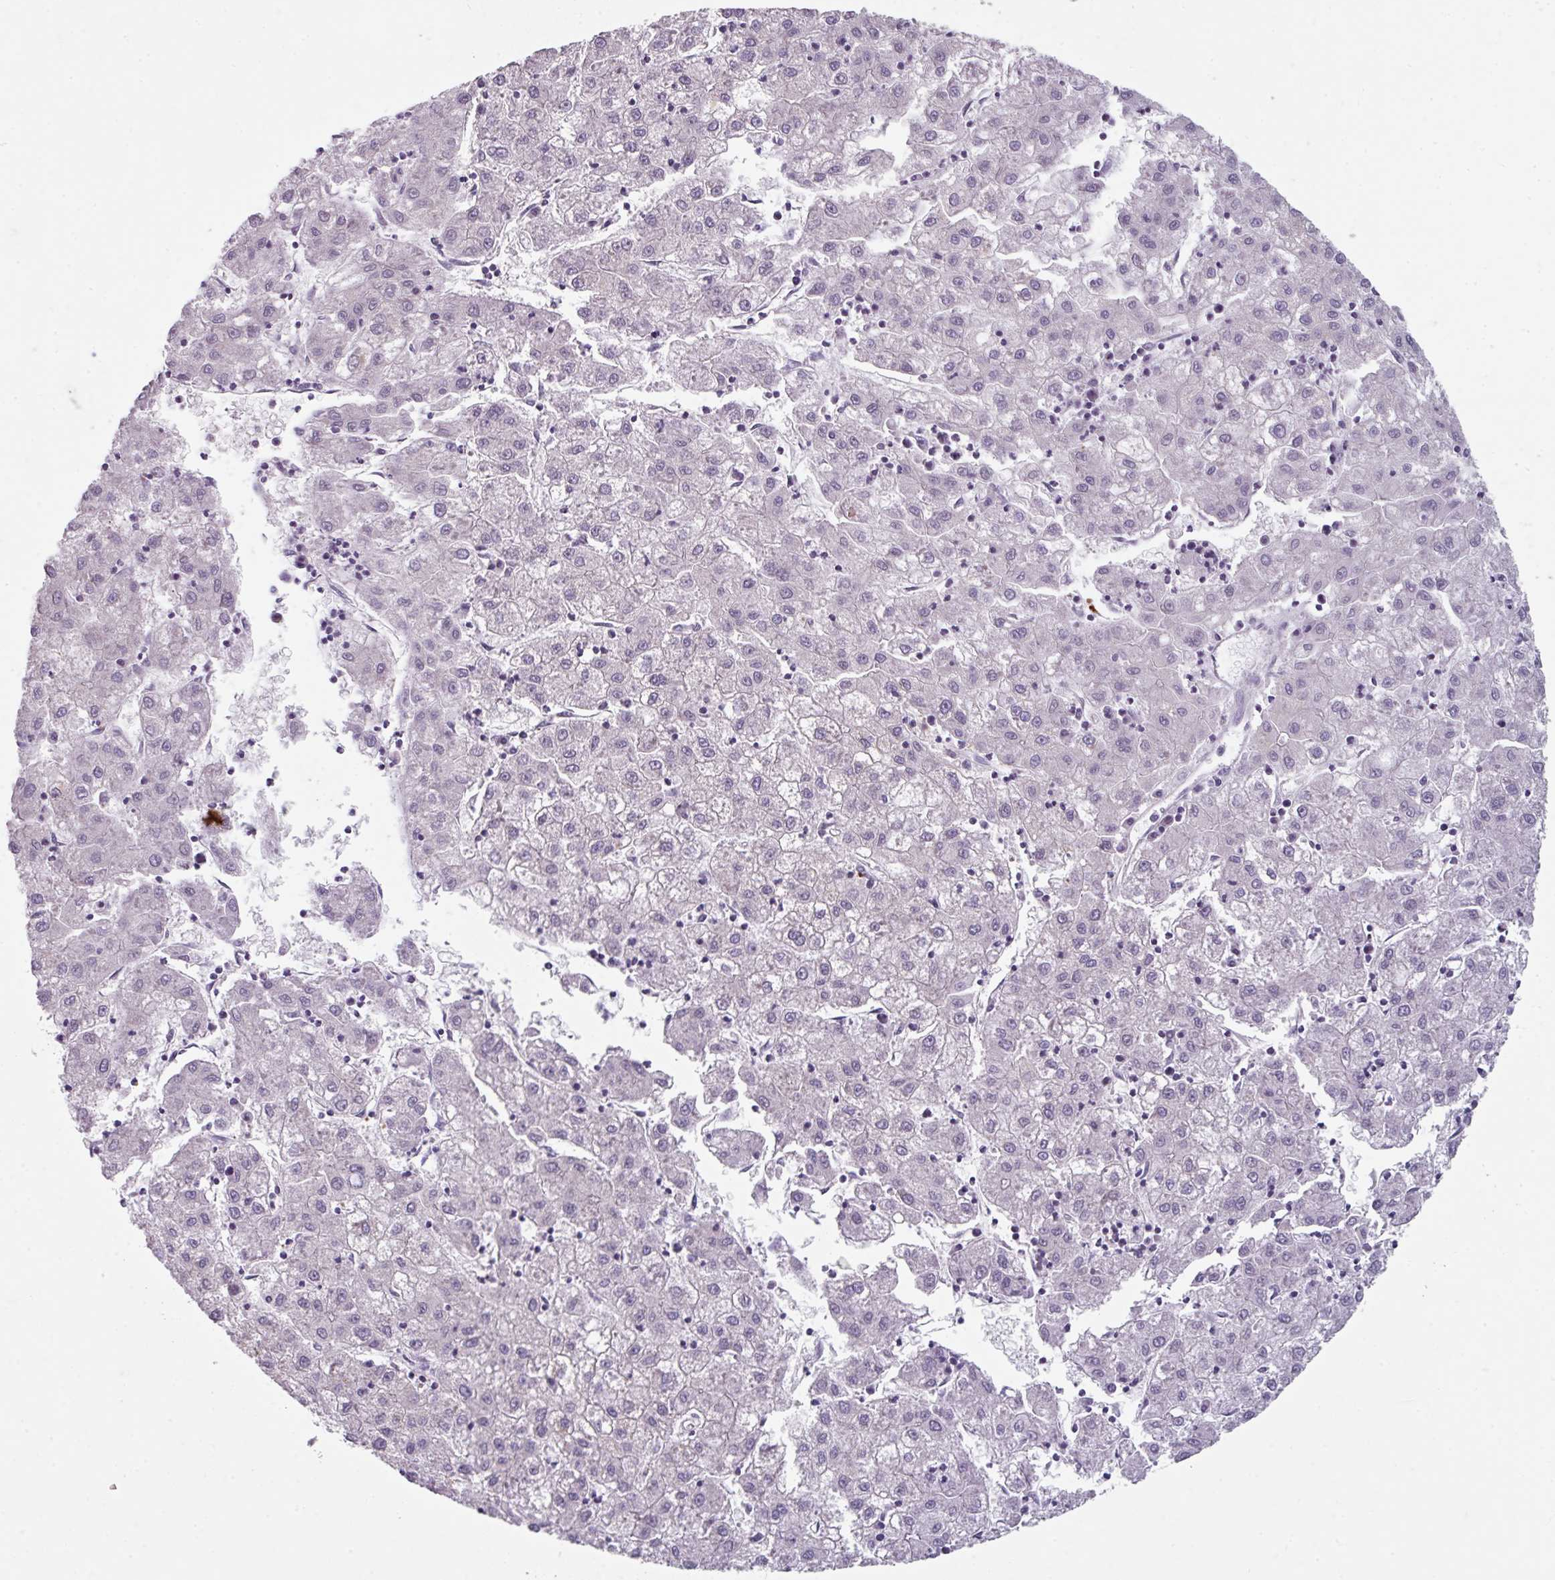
{"staining": {"intensity": "negative", "quantity": "none", "location": "none"}, "tissue": "liver cancer", "cell_type": "Tumor cells", "image_type": "cancer", "snomed": [{"axis": "morphology", "description": "Carcinoma, Hepatocellular, NOS"}, {"axis": "topography", "description": "Liver"}], "caption": "Tumor cells show no significant protein expression in liver cancer (hepatocellular carcinoma).", "gene": "NEDD9", "patient": {"sex": "male", "age": 72}}